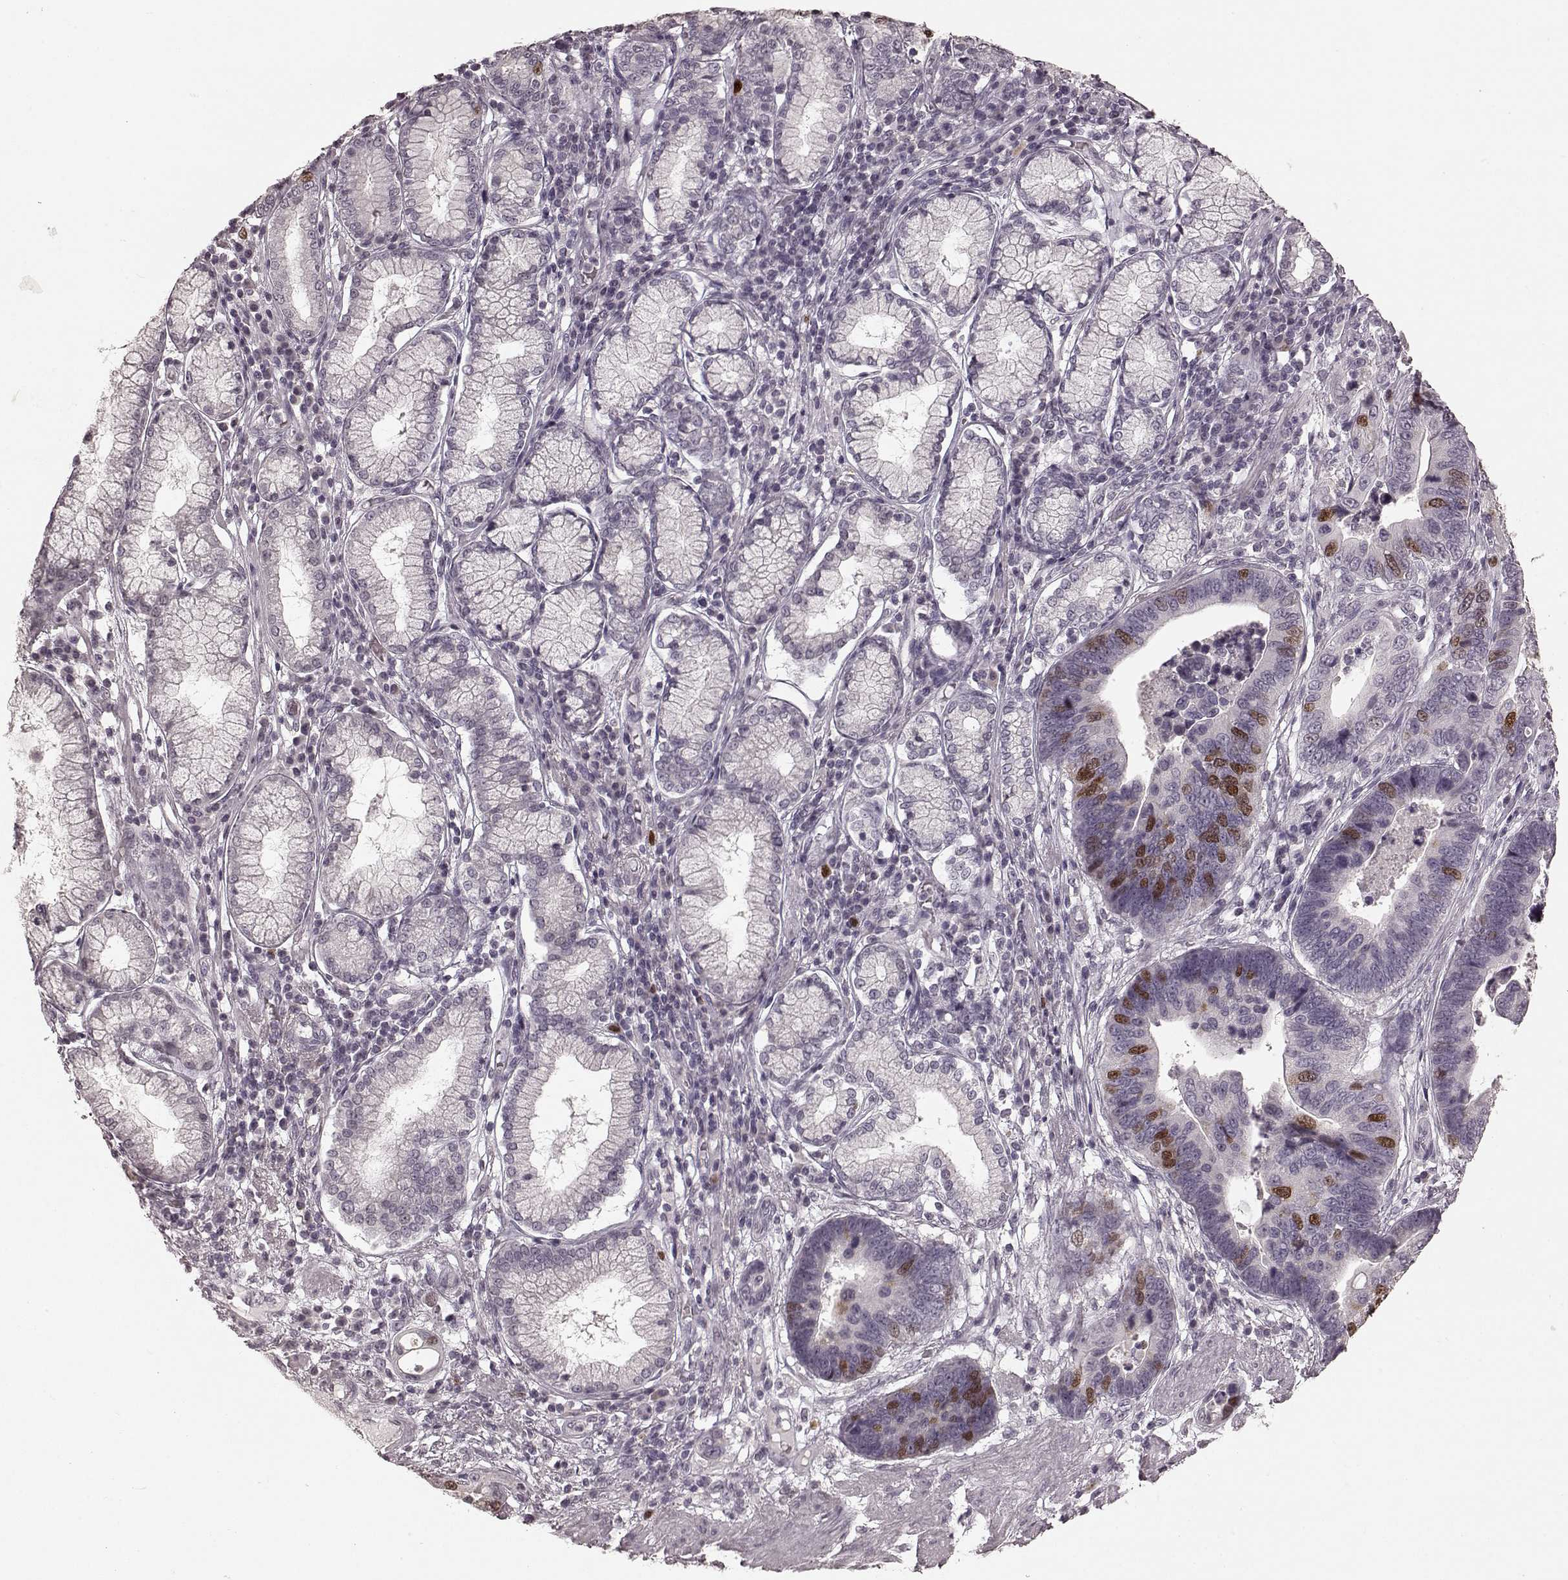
{"staining": {"intensity": "strong", "quantity": "<25%", "location": "nuclear"}, "tissue": "stomach cancer", "cell_type": "Tumor cells", "image_type": "cancer", "snomed": [{"axis": "morphology", "description": "Adenocarcinoma, NOS"}, {"axis": "topography", "description": "Stomach"}], "caption": "A micrograph of stomach cancer stained for a protein exhibits strong nuclear brown staining in tumor cells.", "gene": "CCNA2", "patient": {"sex": "male", "age": 84}}